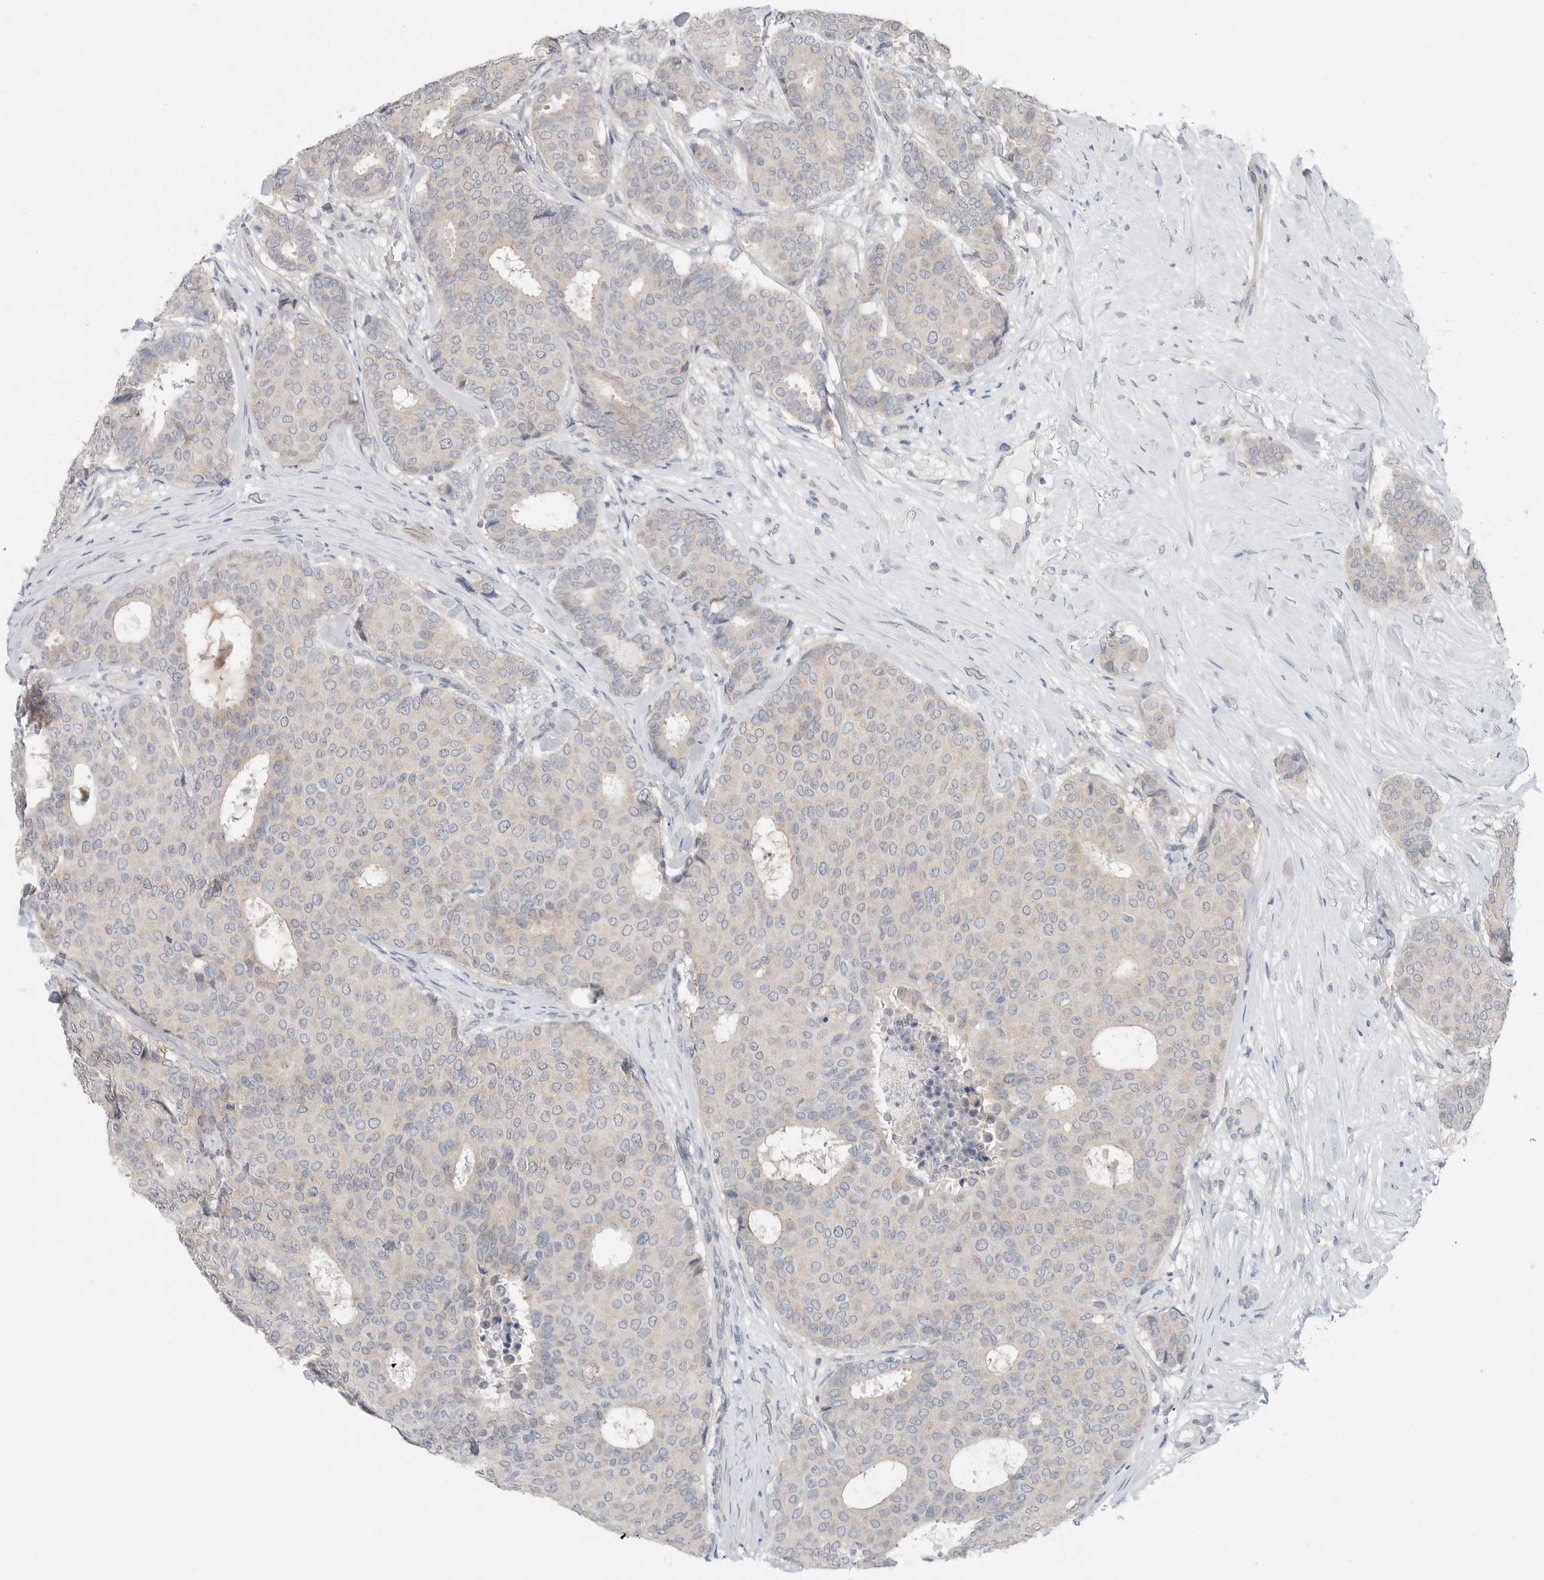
{"staining": {"intensity": "negative", "quantity": "none", "location": "none"}, "tissue": "breast cancer", "cell_type": "Tumor cells", "image_type": "cancer", "snomed": [{"axis": "morphology", "description": "Duct carcinoma"}, {"axis": "topography", "description": "Breast"}], "caption": "Immunohistochemistry micrograph of neoplastic tissue: human breast invasive ductal carcinoma stained with DAB (3,3'-diaminobenzidine) shows no significant protein staining in tumor cells. The staining was performed using DAB (3,3'-diaminobenzidine) to visualize the protein expression in brown, while the nuclei were stained in blue with hematoxylin (Magnification: 20x).", "gene": "FCRLB", "patient": {"sex": "female", "age": 75}}